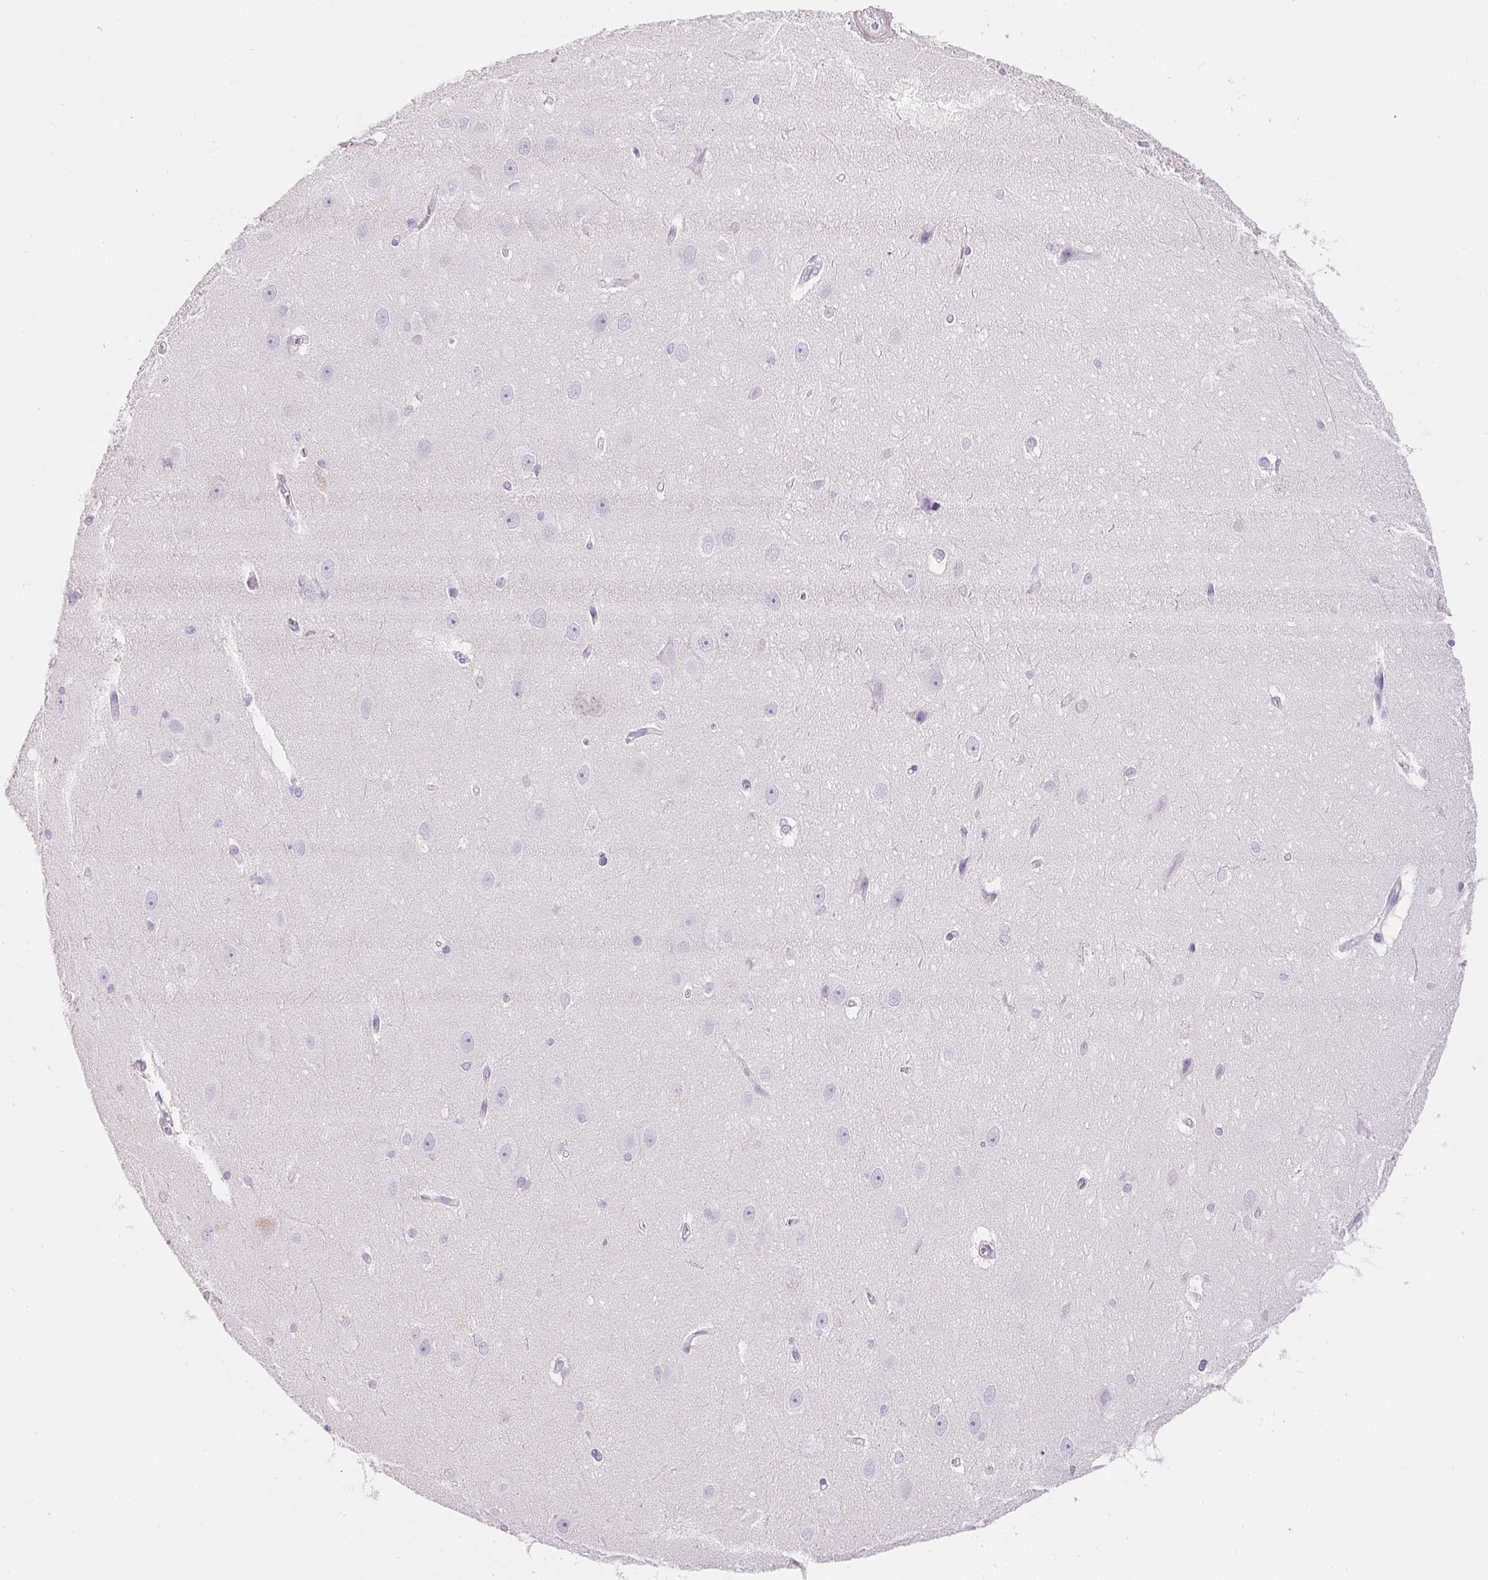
{"staining": {"intensity": "negative", "quantity": "none", "location": "none"}, "tissue": "hippocampus", "cell_type": "Glial cells", "image_type": "normal", "snomed": [{"axis": "morphology", "description": "Normal tissue, NOS"}, {"axis": "topography", "description": "Cerebral cortex"}, {"axis": "topography", "description": "Hippocampus"}], "caption": "Micrograph shows no protein positivity in glial cells of benign hippocampus.", "gene": "KCNE2", "patient": {"sex": "female", "age": 19}}